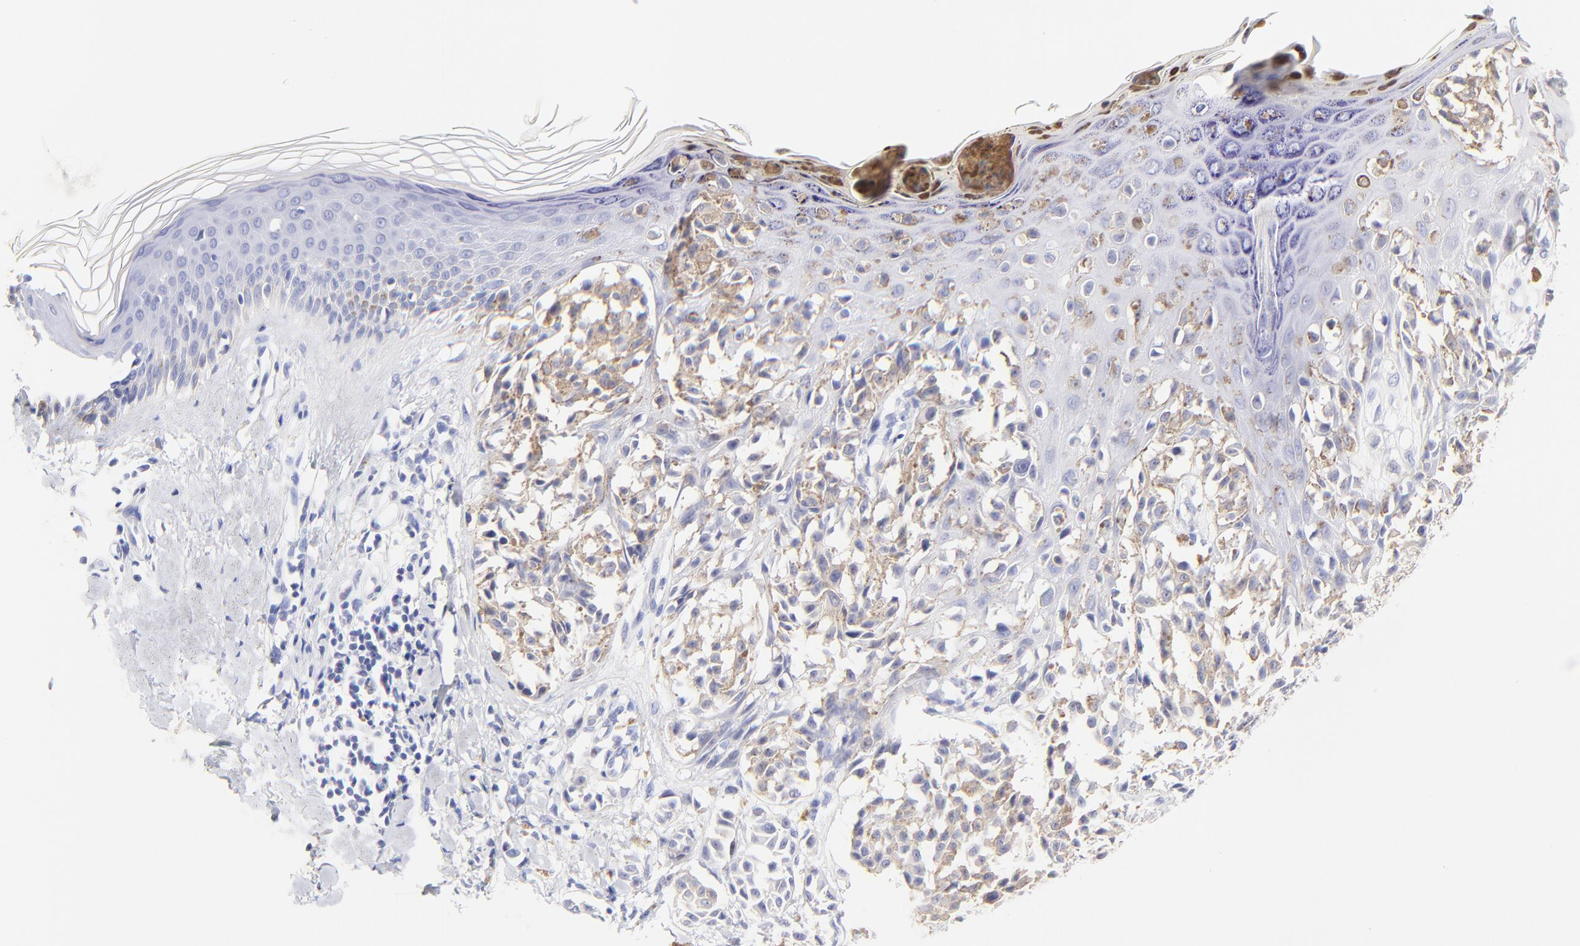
{"staining": {"intensity": "weak", "quantity": "25%-75%", "location": "cytoplasmic/membranous"}, "tissue": "melanoma", "cell_type": "Tumor cells", "image_type": "cancer", "snomed": [{"axis": "morphology", "description": "Malignant melanoma, NOS"}, {"axis": "topography", "description": "Skin"}], "caption": "There is low levels of weak cytoplasmic/membranous staining in tumor cells of melanoma, as demonstrated by immunohistochemical staining (brown color).", "gene": "RAB3A", "patient": {"sex": "female", "age": 38}}